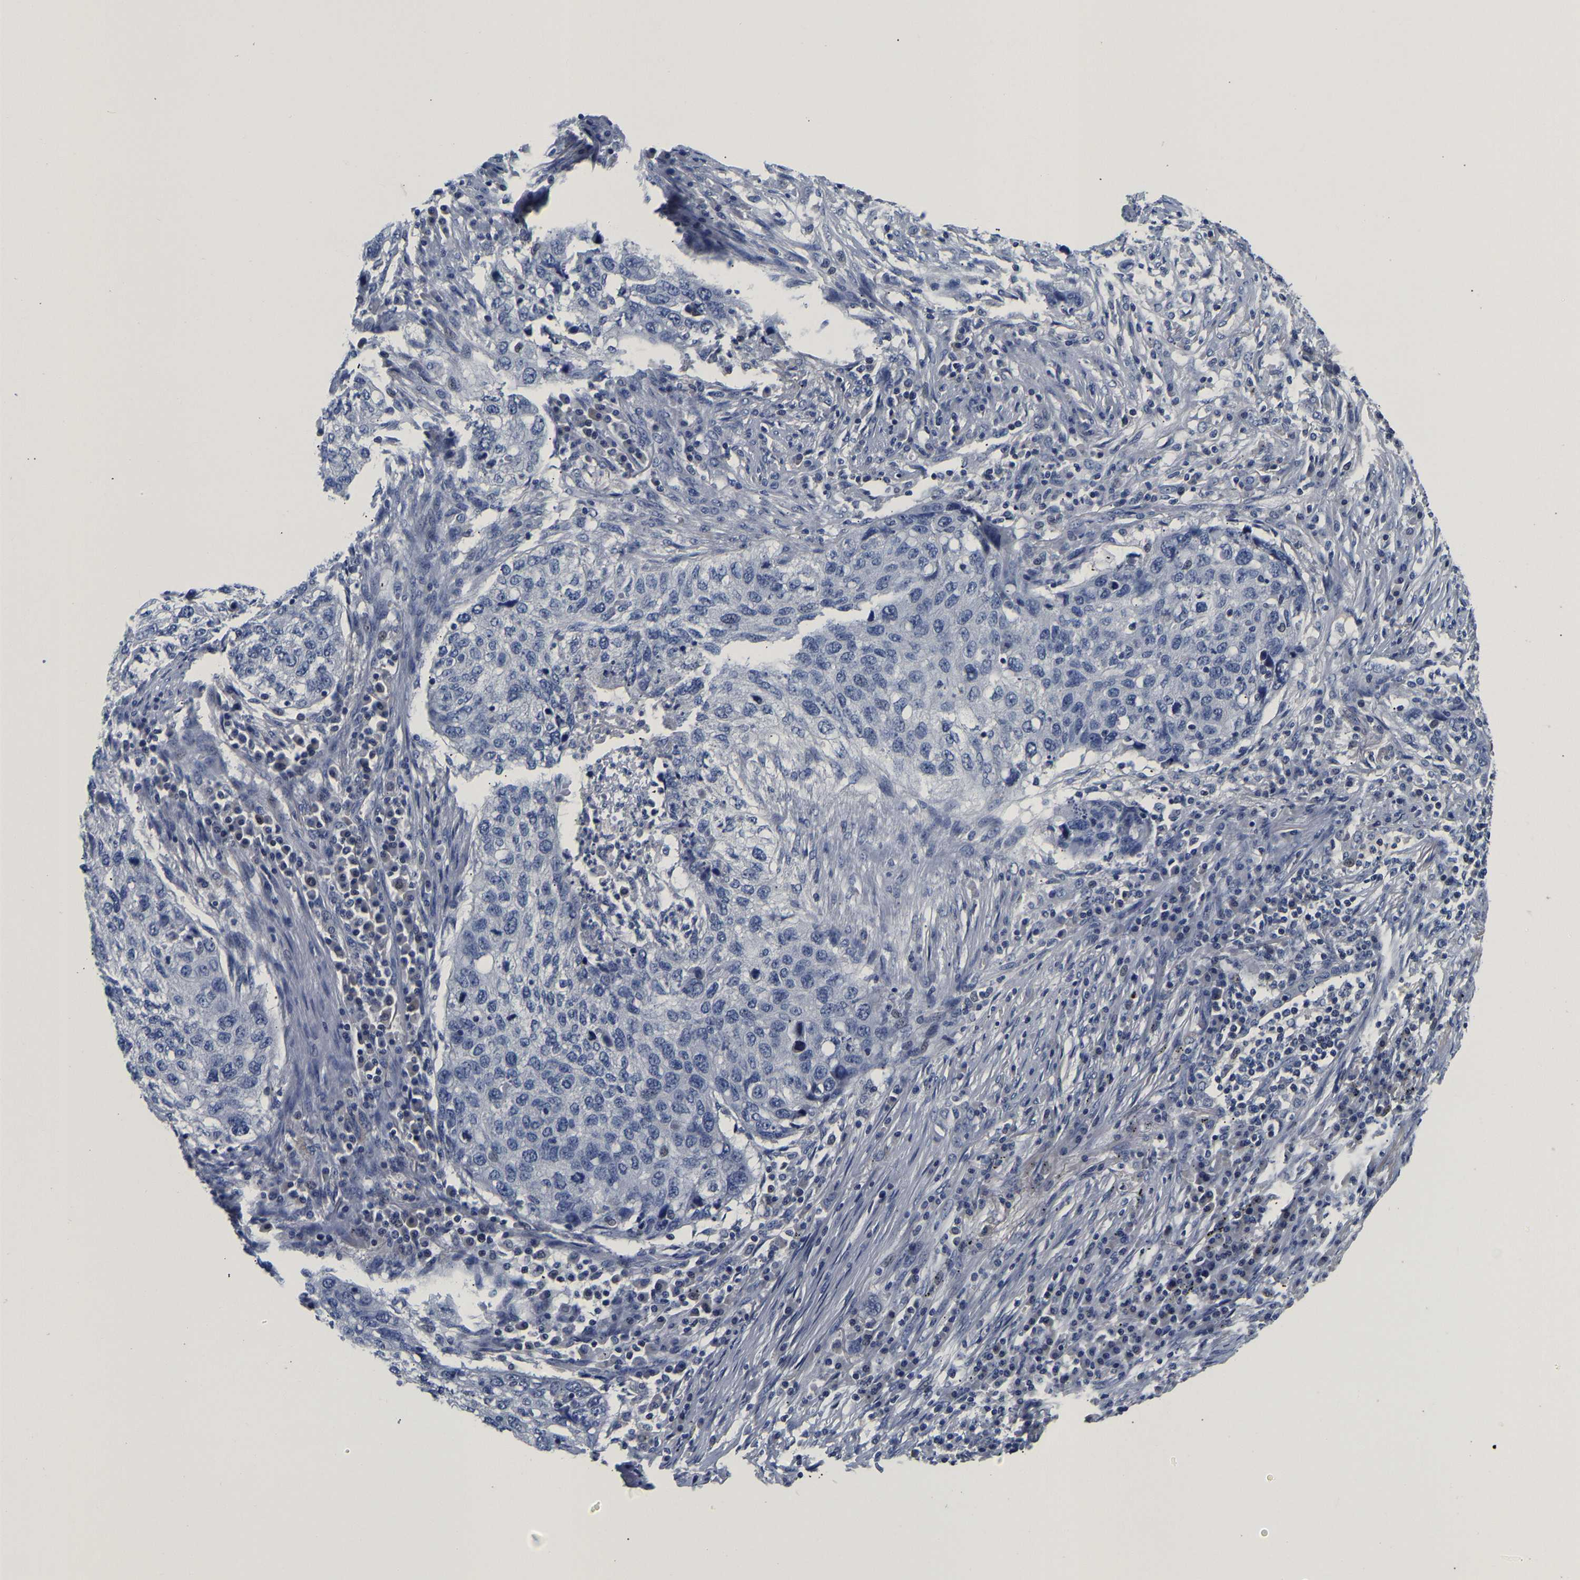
{"staining": {"intensity": "negative", "quantity": "none", "location": "none"}, "tissue": "lung cancer", "cell_type": "Tumor cells", "image_type": "cancer", "snomed": [{"axis": "morphology", "description": "Squamous cell carcinoma, NOS"}, {"axis": "topography", "description": "Lung"}], "caption": "Photomicrograph shows no protein positivity in tumor cells of lung cancer tissue.", "gene": "PCK2", "patient": {"sex": "female", "age": 63}}